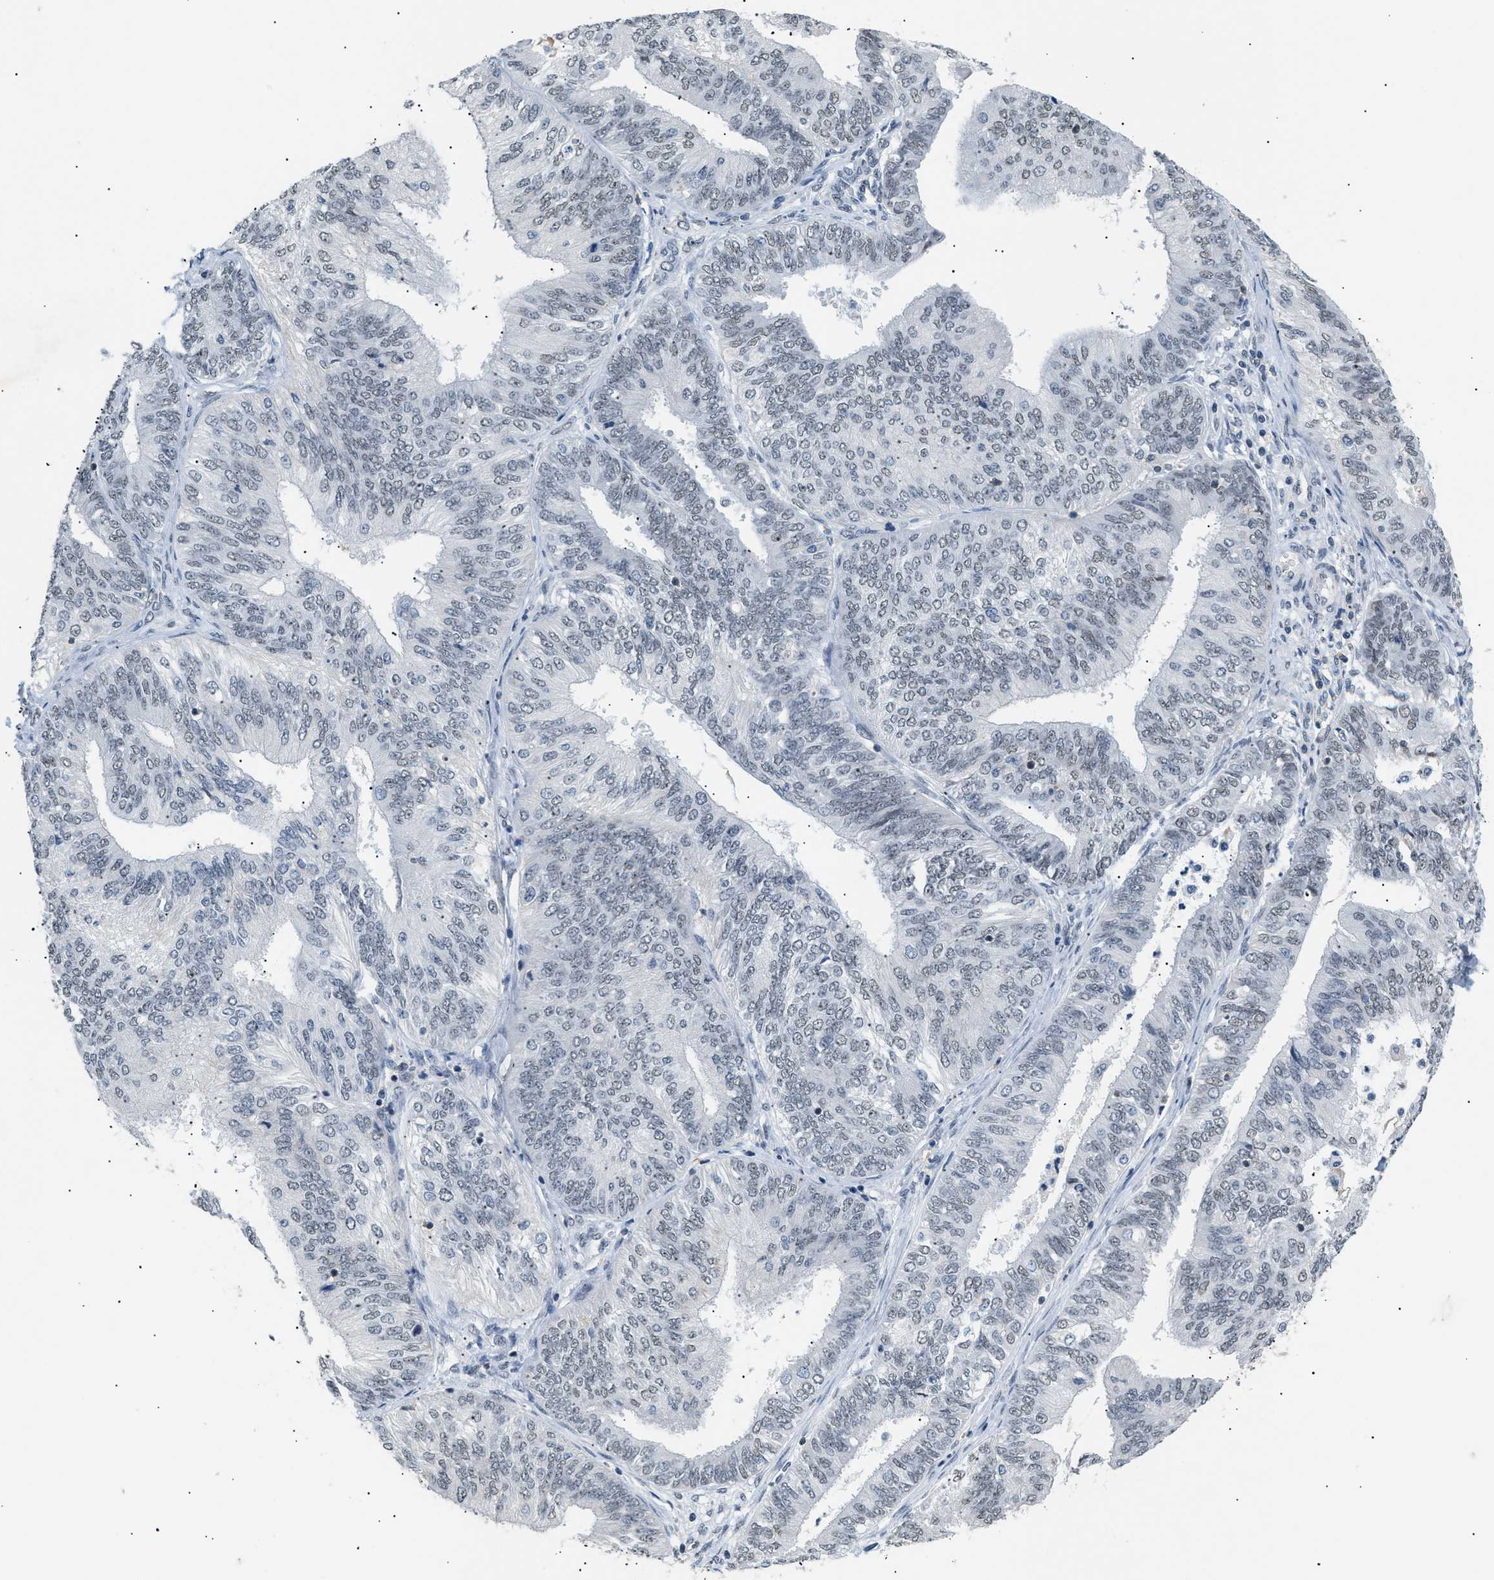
{"staining": {"intensity": "weak", "quantity": "25%-75%", "location": "nuclear"}, "tissue": "endometrial cancer", "cell_type": "Tumor cells", "image_type": "cancer", "snomed": [{"axis": "morphology", "description": "Adenocarcinoma, NOS"}, {"axis": "topography", "description": "Endometrium"}], "caption": "Weak nuclear positivity for a protein is present in approximately 25%-75% of tumor cells of endometrial cancer (adenocarcinoma) using IHC.", "gene": "KCNC3", "patient": {"sex": "female", "age": 58}}